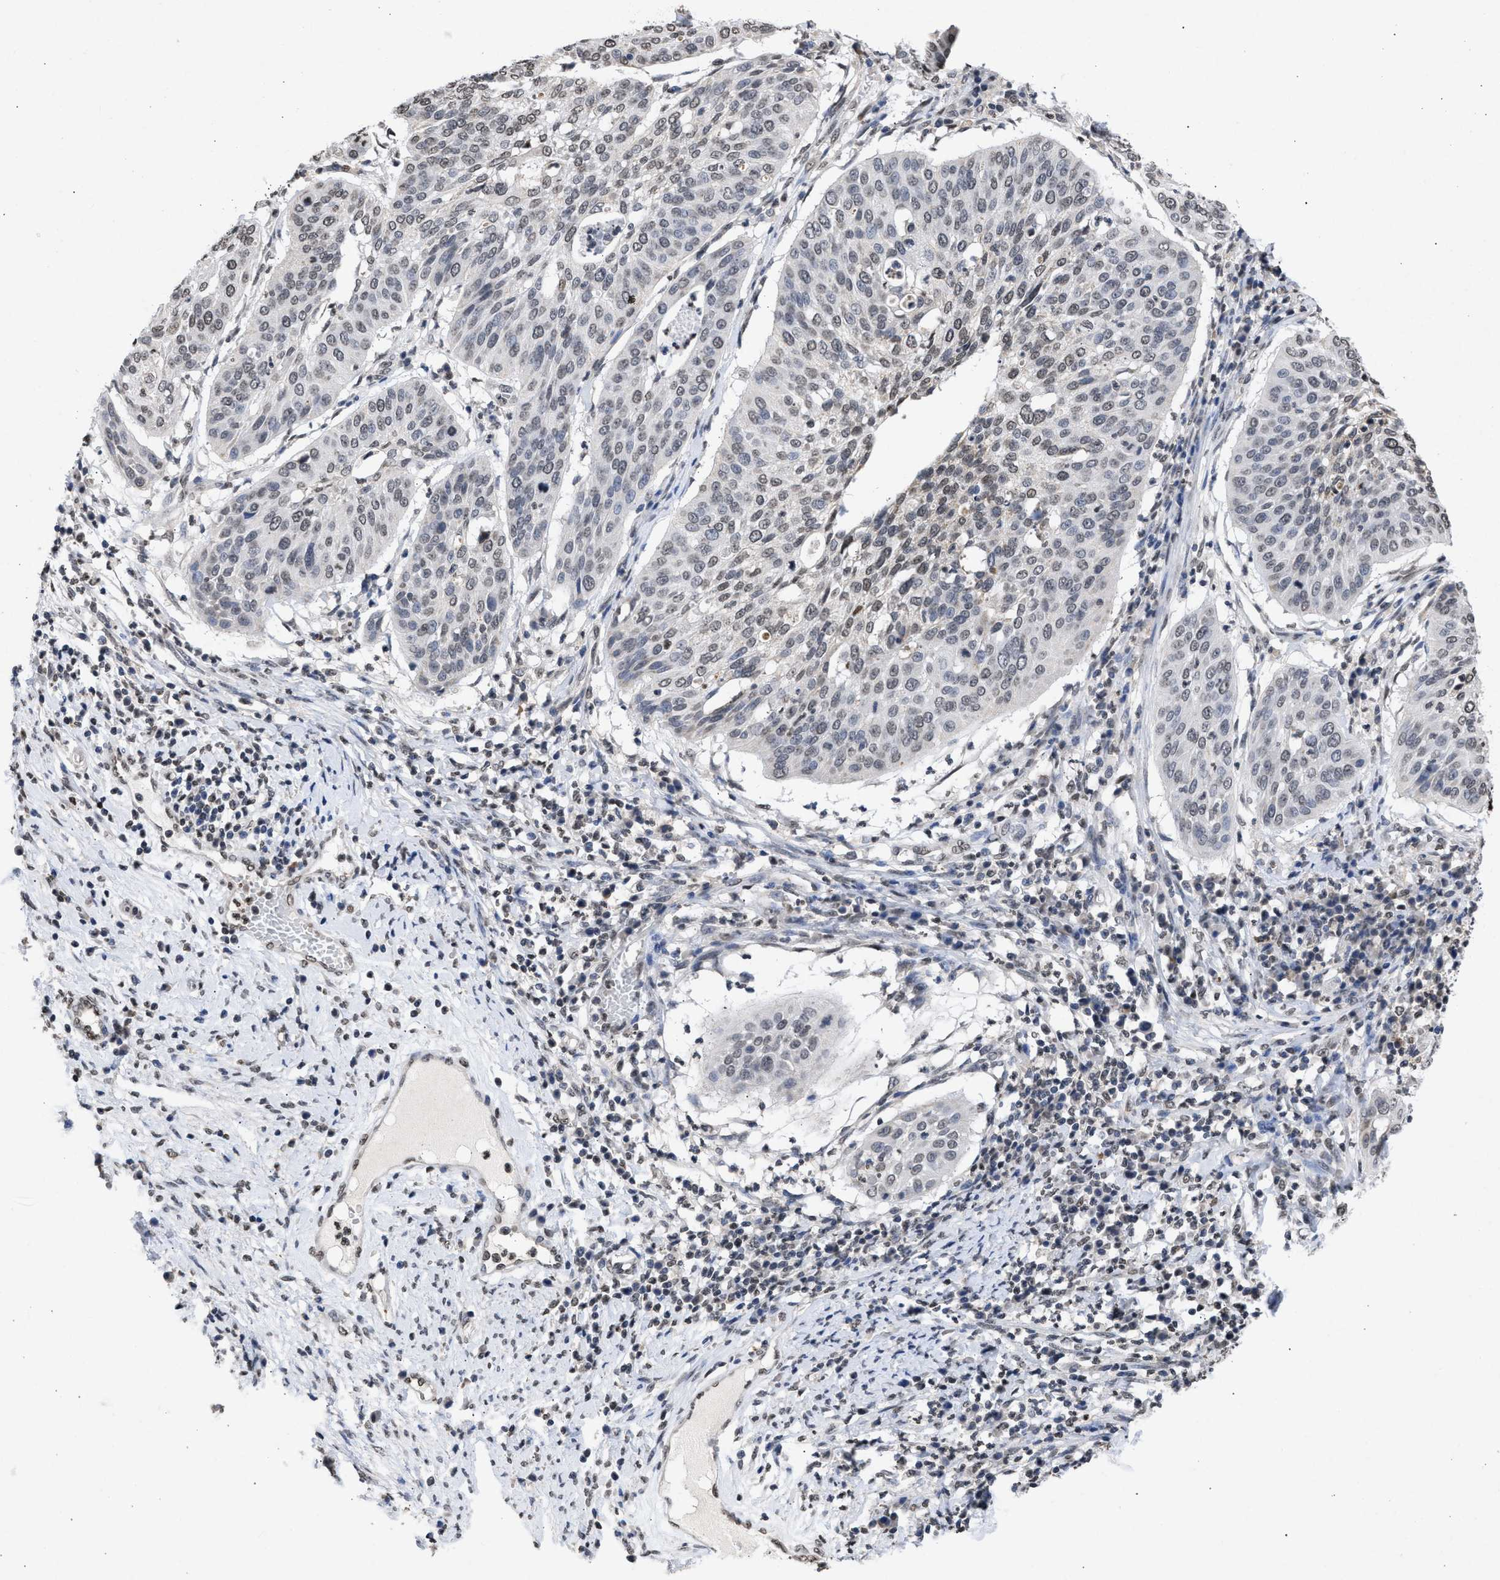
{"staining": {"intensity": "weak", "quantity": "<25%", "location": "nuclear"}, "tissue": "cervical cancer", "cell_type": "Tumor cells", "image_type": "cancer", "snomed": [{"axis": "morphology", "description": "Normal tissue, NOS"}, {"axis": "morphology", "description": "Squamous cell carcinoma, NOS"}, {"axis": "topography", "description": "Cervix"}], "caption": "Squamous cell carcinoma (cervical) was stained to show a protein in brown. There is no significant positivity in tumor cells.", "gene": "NUP35", "patient": {"sex": "female", "age": 39}}